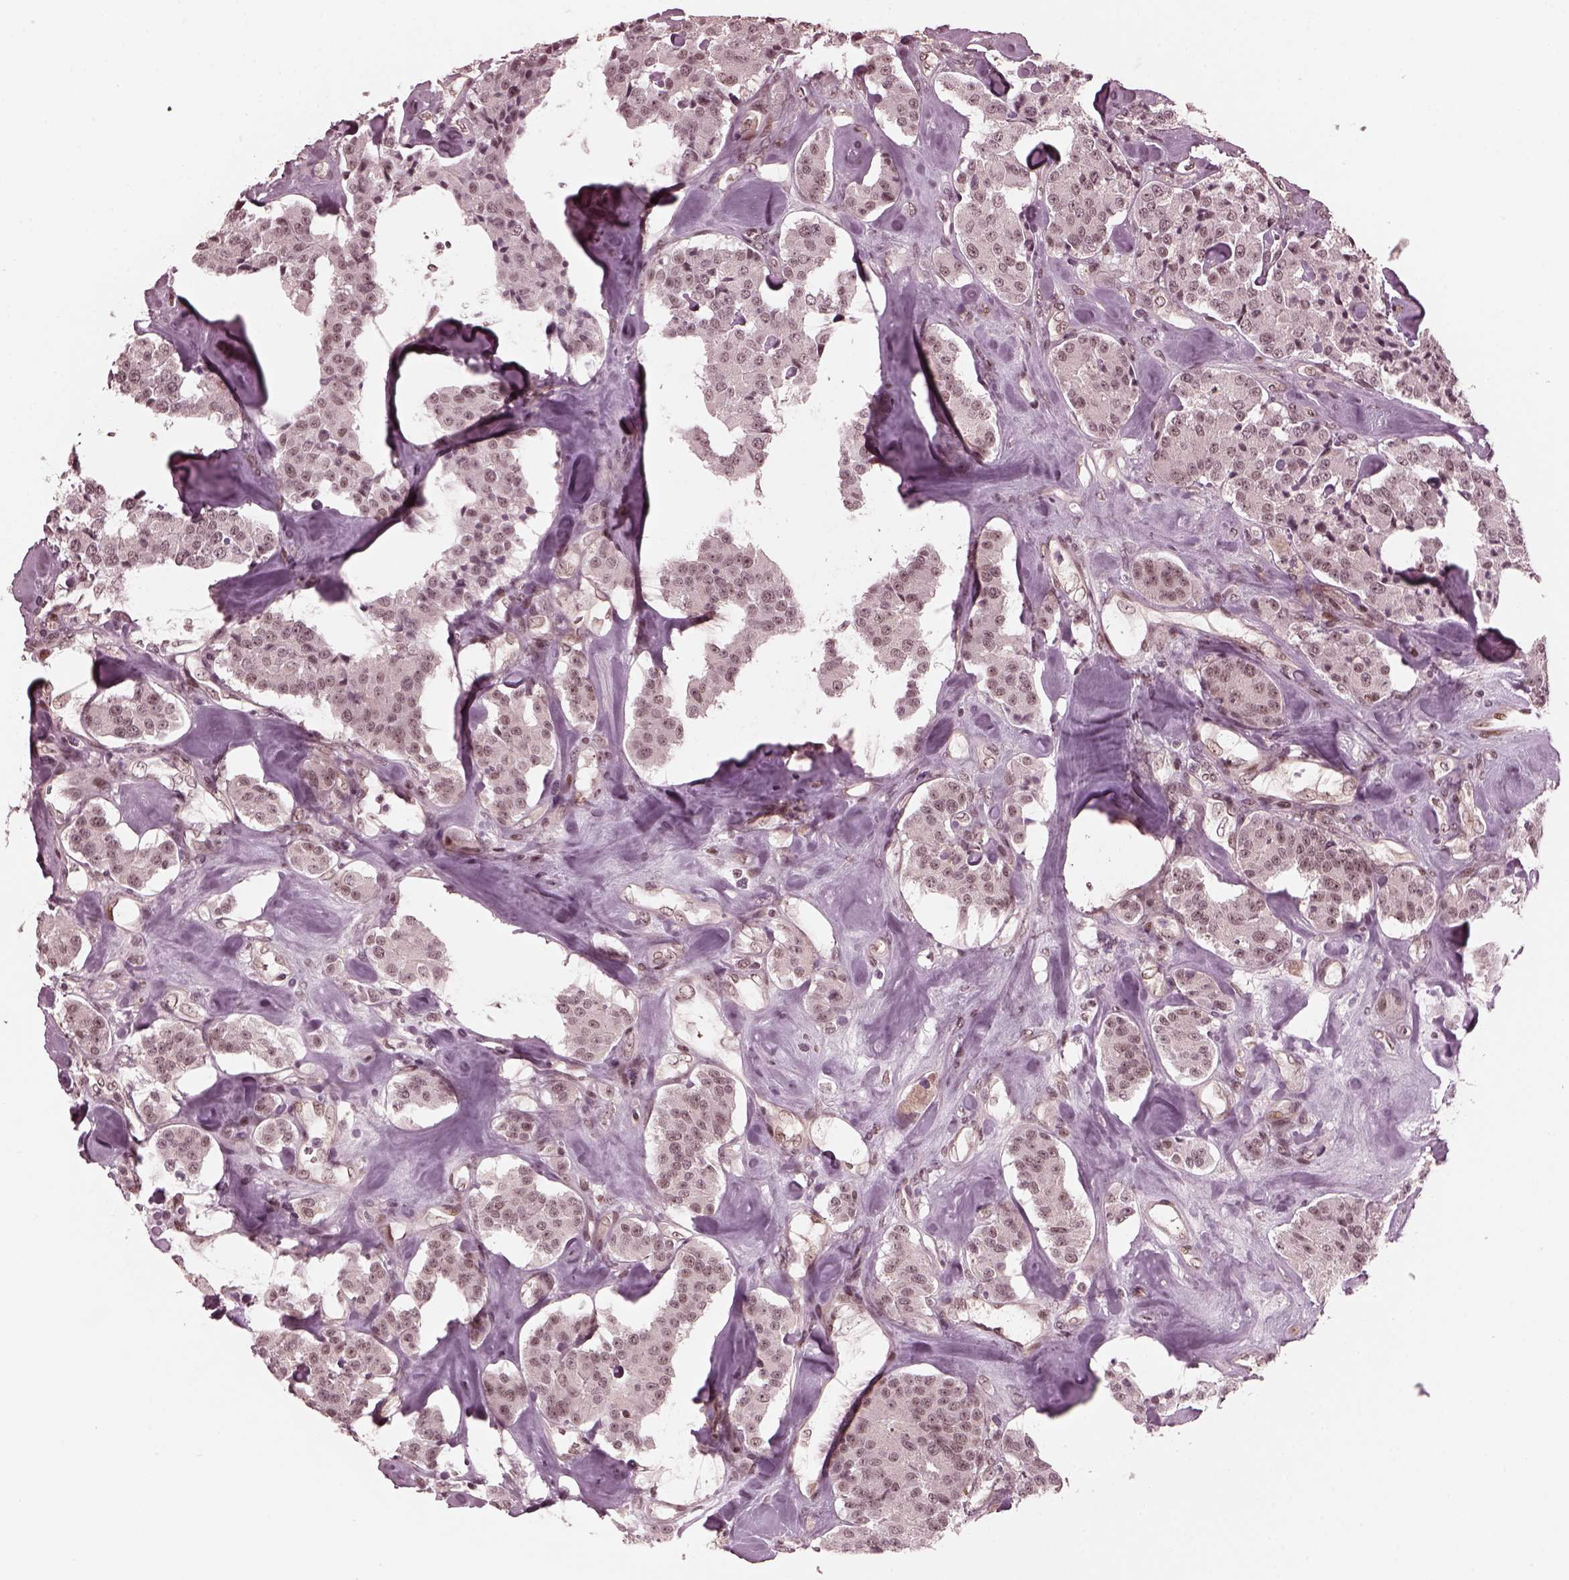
{"staining": {"intensity": "weak", "quantity": "<25%", "location": "nuclear"}, "tissue": "carcinoid", "cell_type": "Tumor cells", "image_type": "cancer", "snomed": [{"axis": "morphology", "description": "Carcinoid, malignant, NOS"}, {"axis": "topography", "description": "Pancreas"}], "caption": "Tumor cells are negative for protein expression in human carcinoid. (IHC, brightfield microscopy, high magnification).", "gene": "TRIB3", "patient": {"sex": "male", "age": 41}}